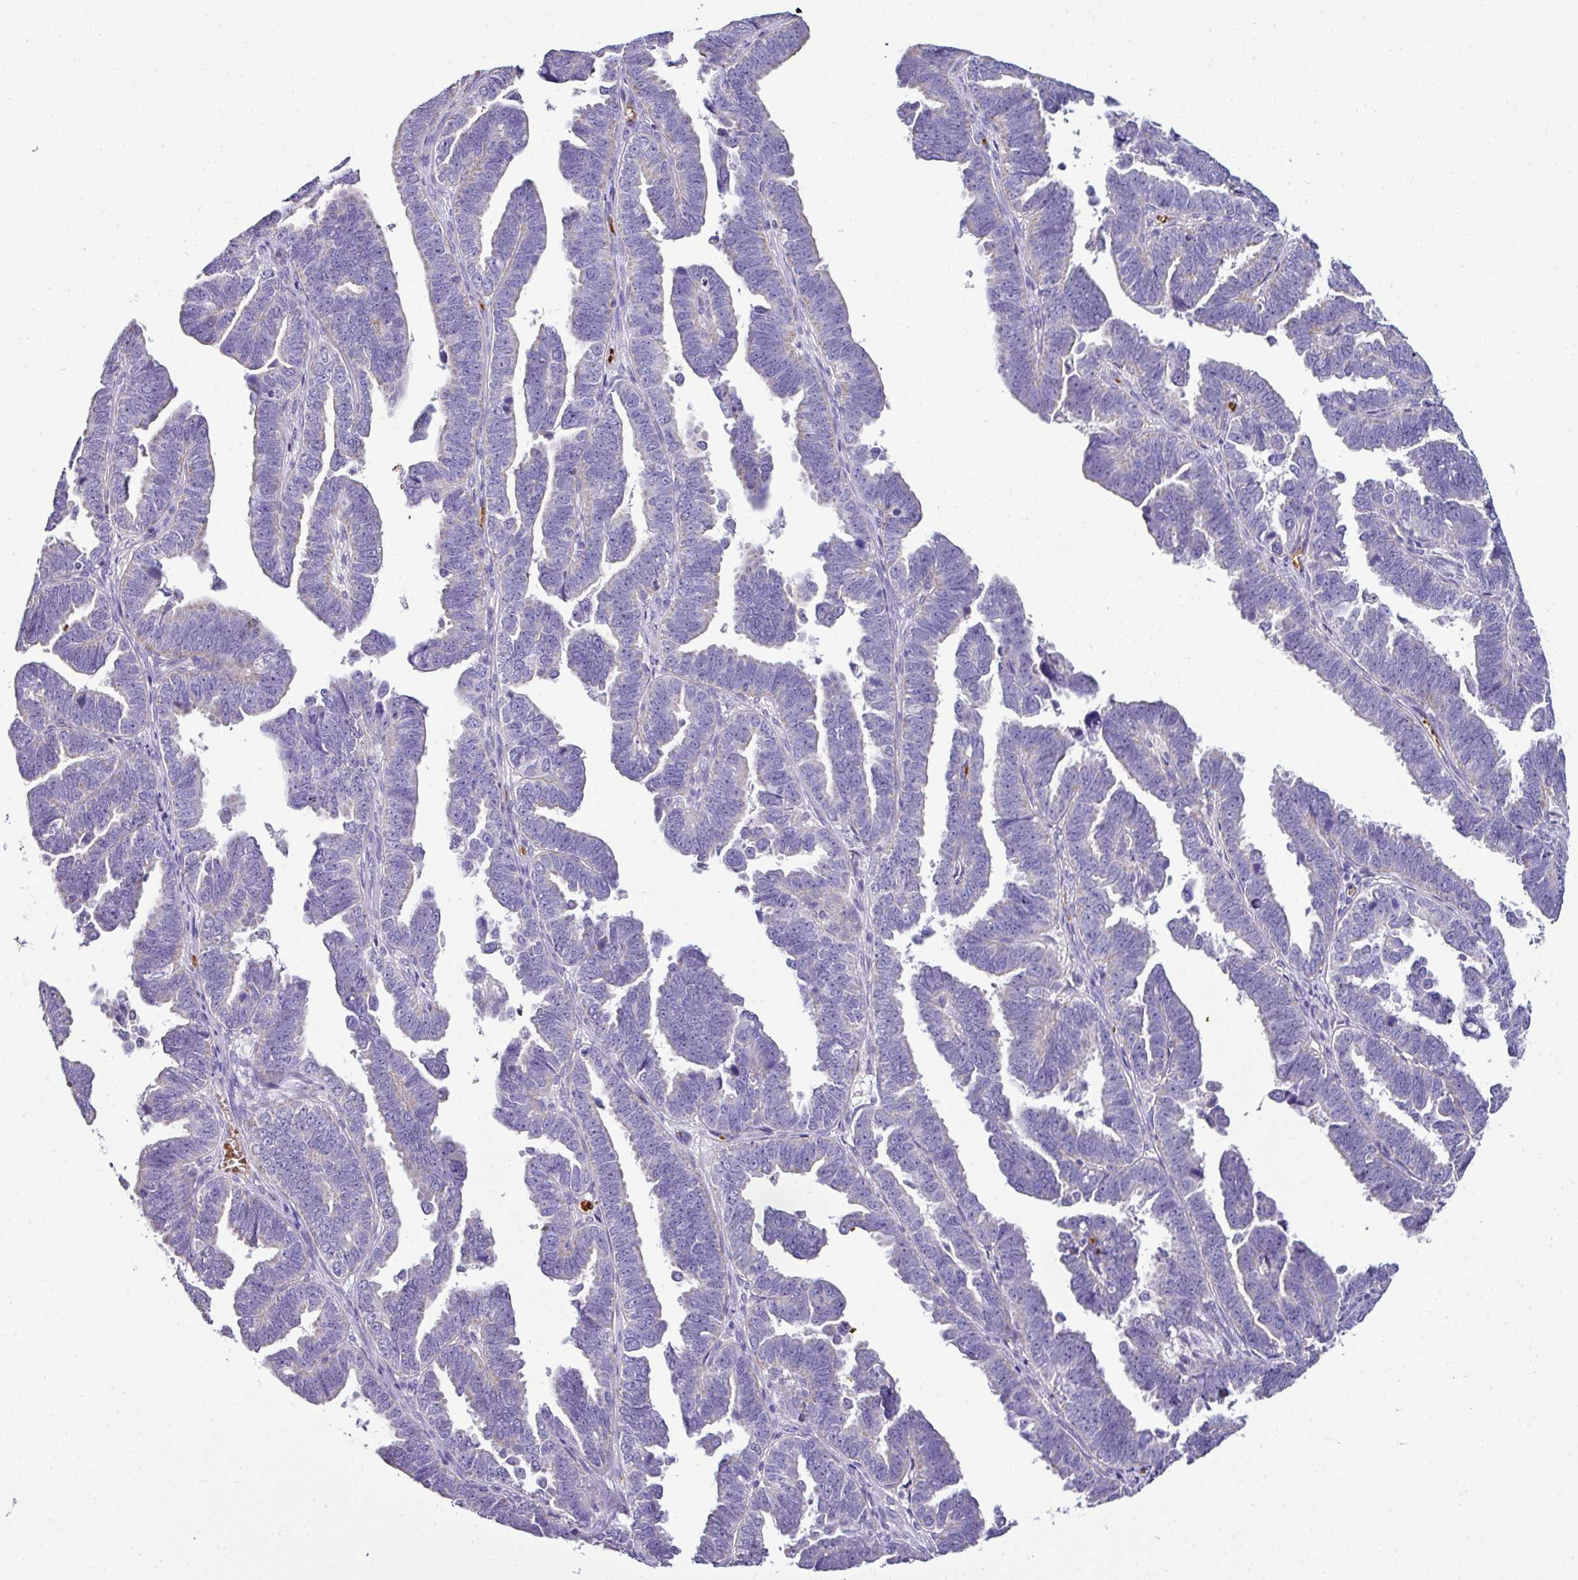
{"staining": {"intensity": "negative", "quantity": "none", "location": "none"}, "tissue": "endometrial cancer", "cell_type": "Tumor cells", "image_type": "cancer", "snomed": [{"axis": "morphology", "description": "Adenocarcinoma, NOS"}, {"axis": "topography", "description": "Endometrium"}], "caption": "IHC of human endometrial cancer (adenocarcinoma) demonstrates no expression in tumor cells.", "gene": "NAPSA", "patient": {"sex": "female", "age": 75}}